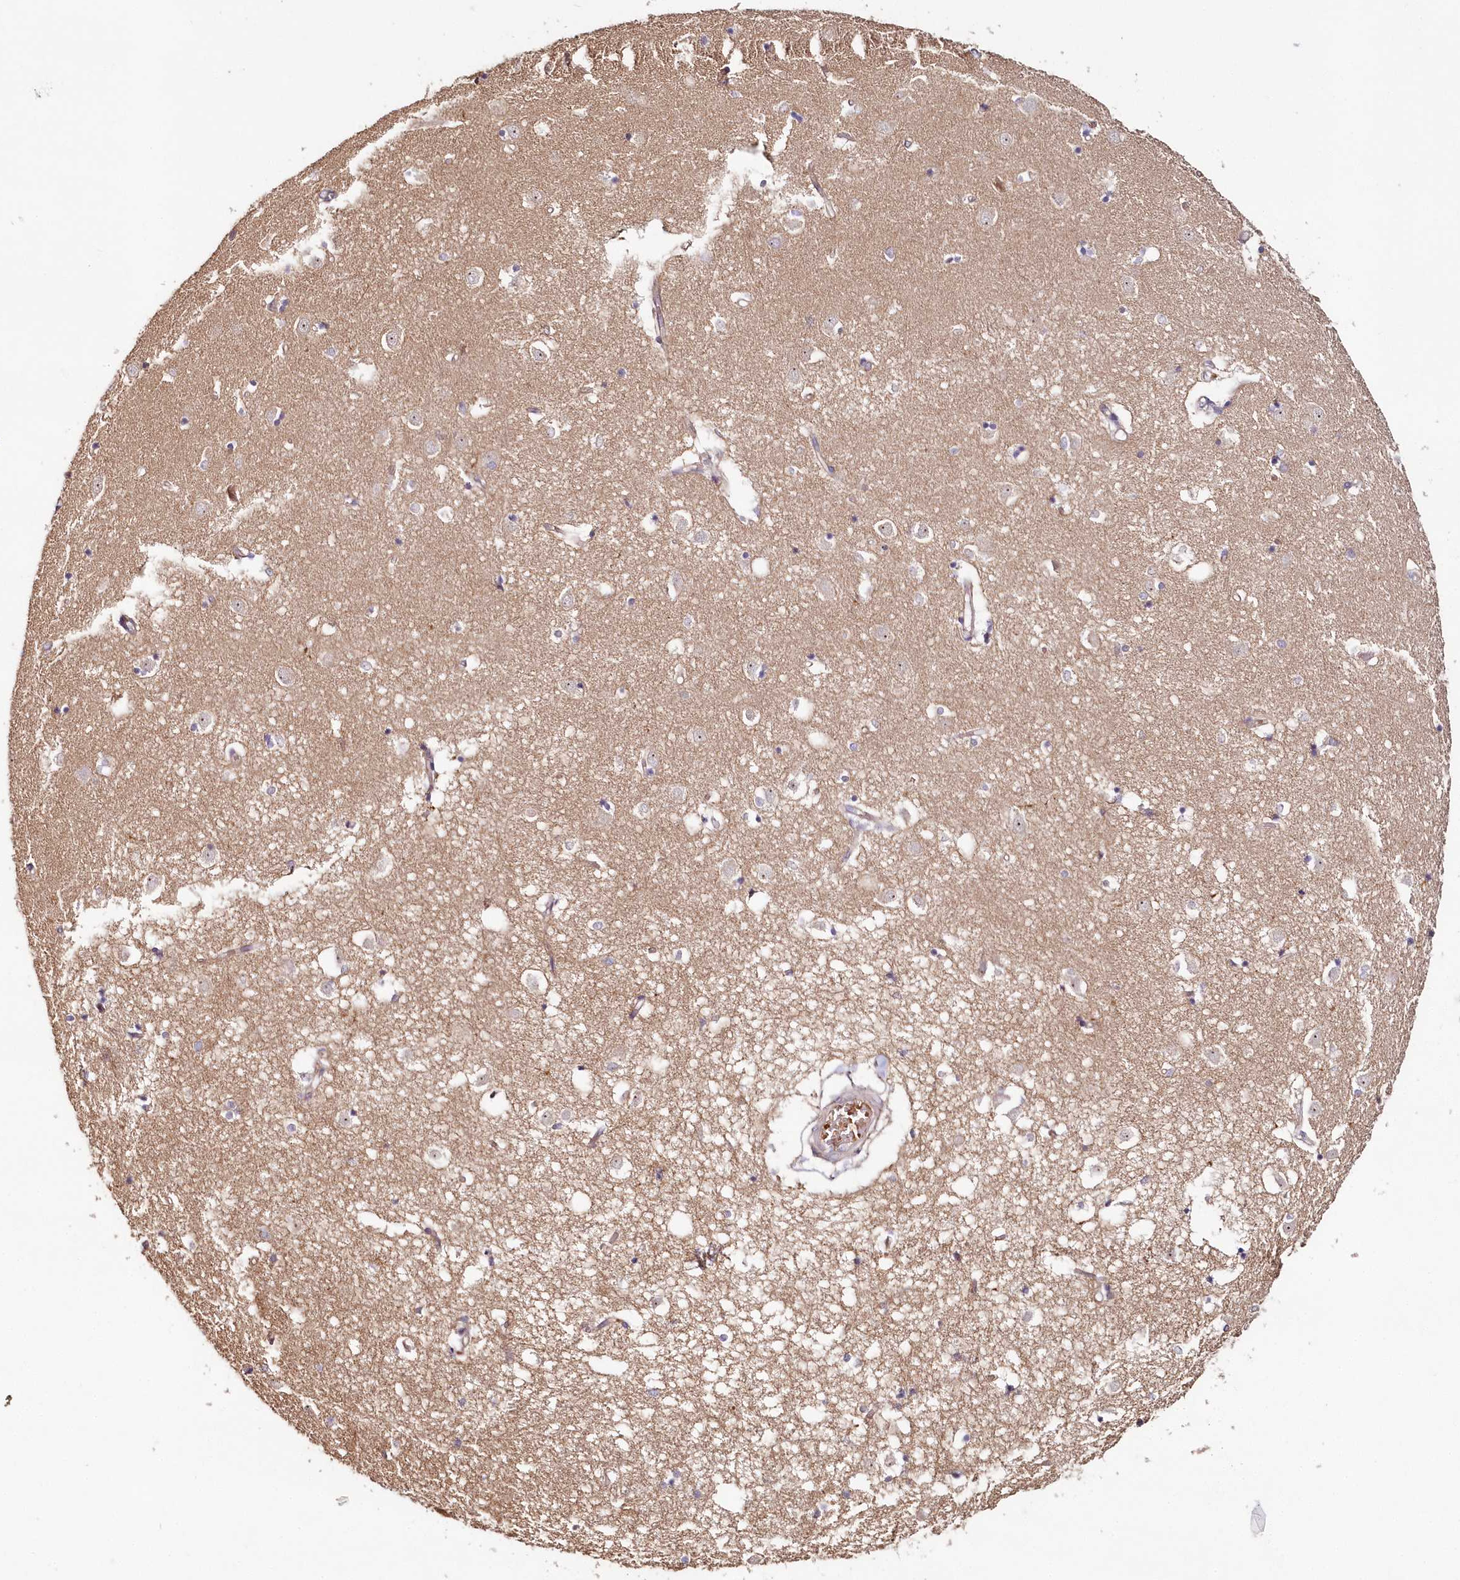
{"staining": {"intensity": "negative", "quantity": "none", "location": "none"}, "tissue": "caudate", "cell_type": "Glial cells", "image_type": "normal", "snomed": [{"axis": "morphology", "description": "Normal tissue, NOS"}, {"axis": "topography", "description": "Lateral ventricle wall"}], "caption": "DAB (3,3'-diaminobenzidine) immunohistochemical staining of normal human caudate reveals no significant positivity in glial cells.", "gene": "HYCC2", "patient": {"sex": "male", "age": 45}}